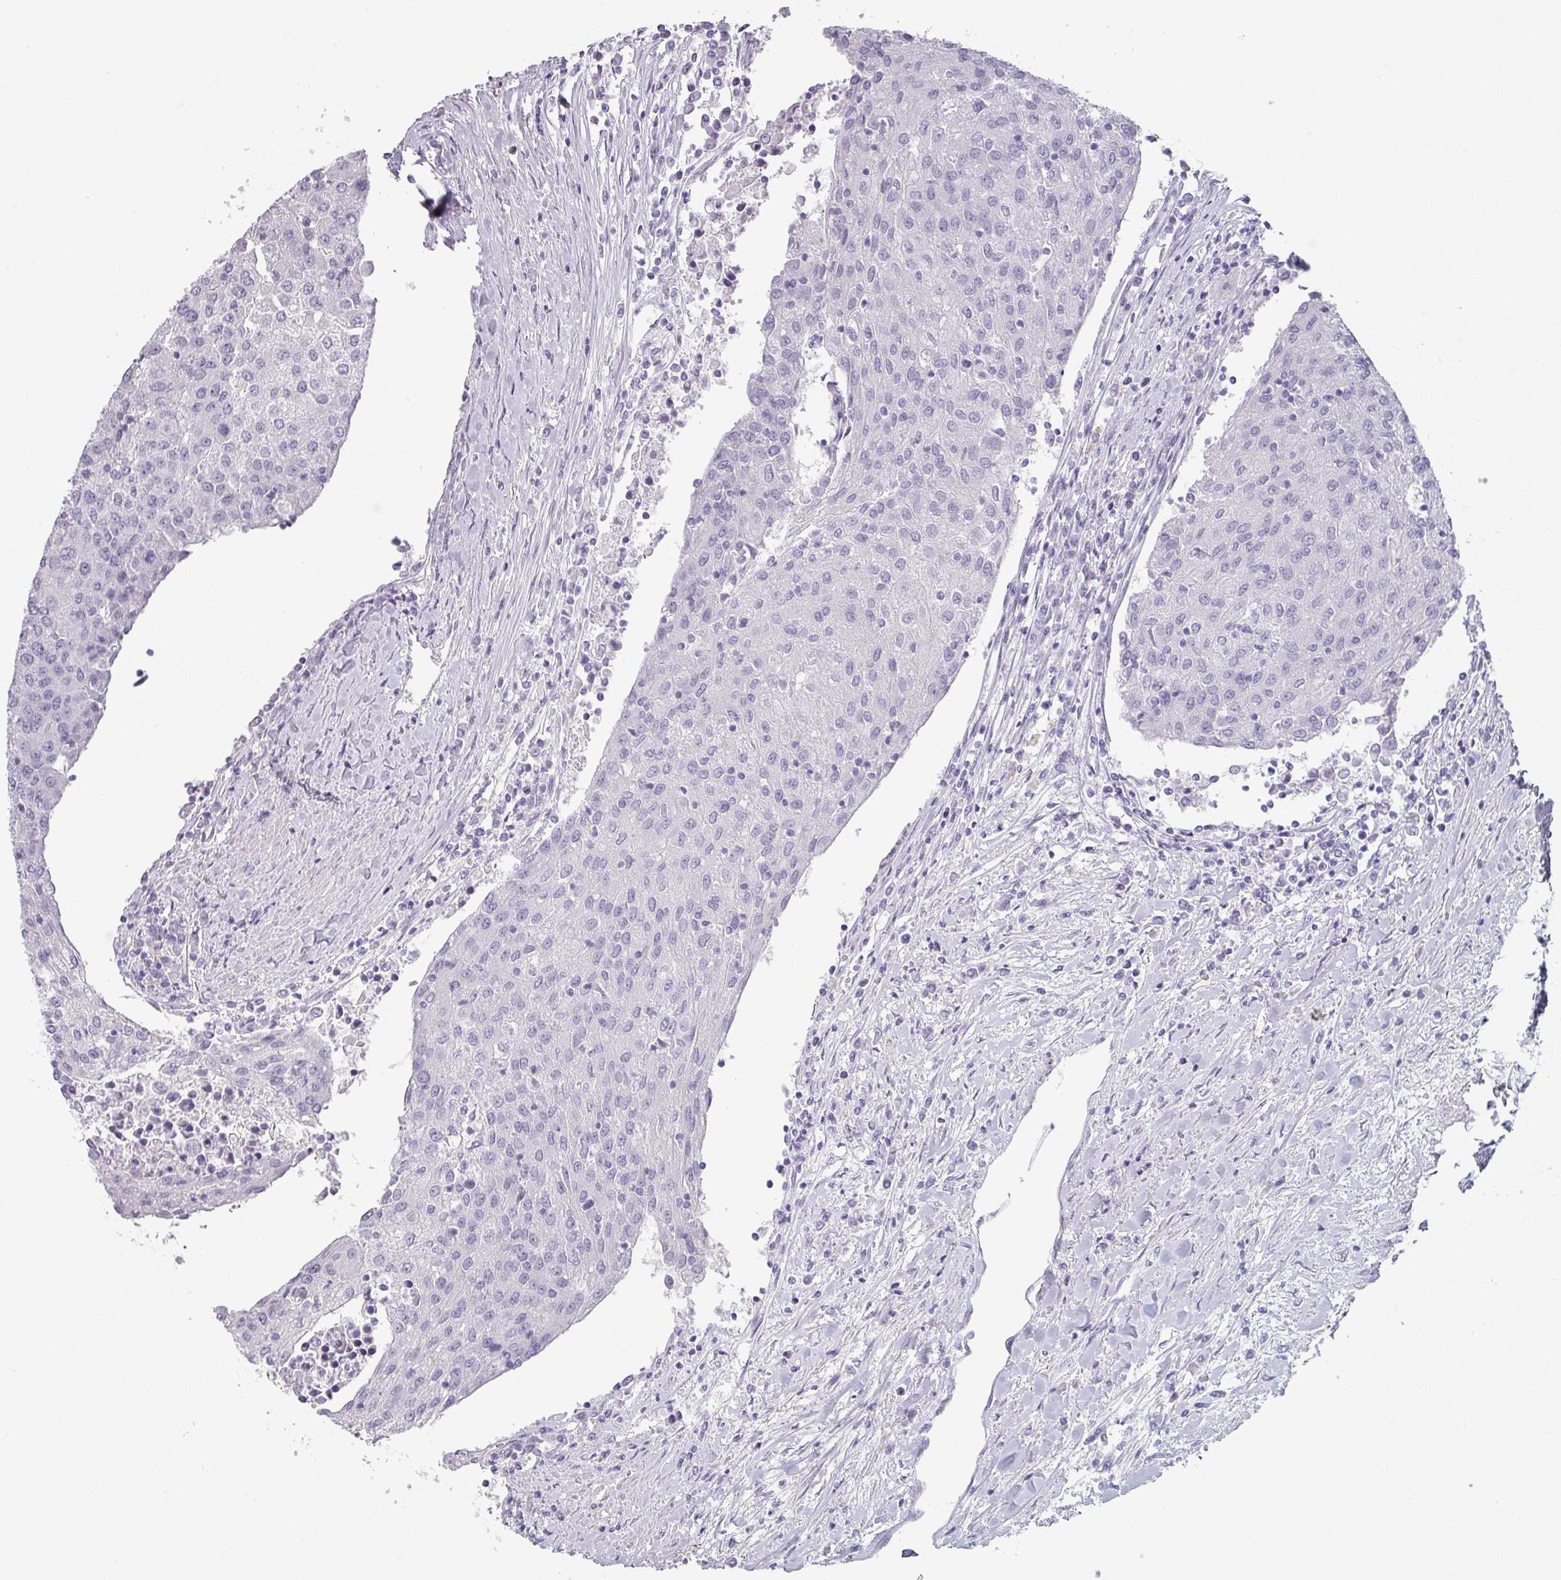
{"staining": {"intensity": "negative", "quantity": "none", "location": "none"}, "tissue": "urothelial cancer", "cell_type": "Tumor cells", "image_type": "cancer", "snomed": [{"axis": "morphology", "description": "Urothelial carcinoma, High grade"}, {"axis": "topography", "description": "Urinary bladder"}], "caption": "The immunohistochemistry (IHC) image has no significant positivity in tumor cells of urothelial cancer tissue.", "gene": "SLC35G2", "patient": {"sex": "female", "age": 85}}